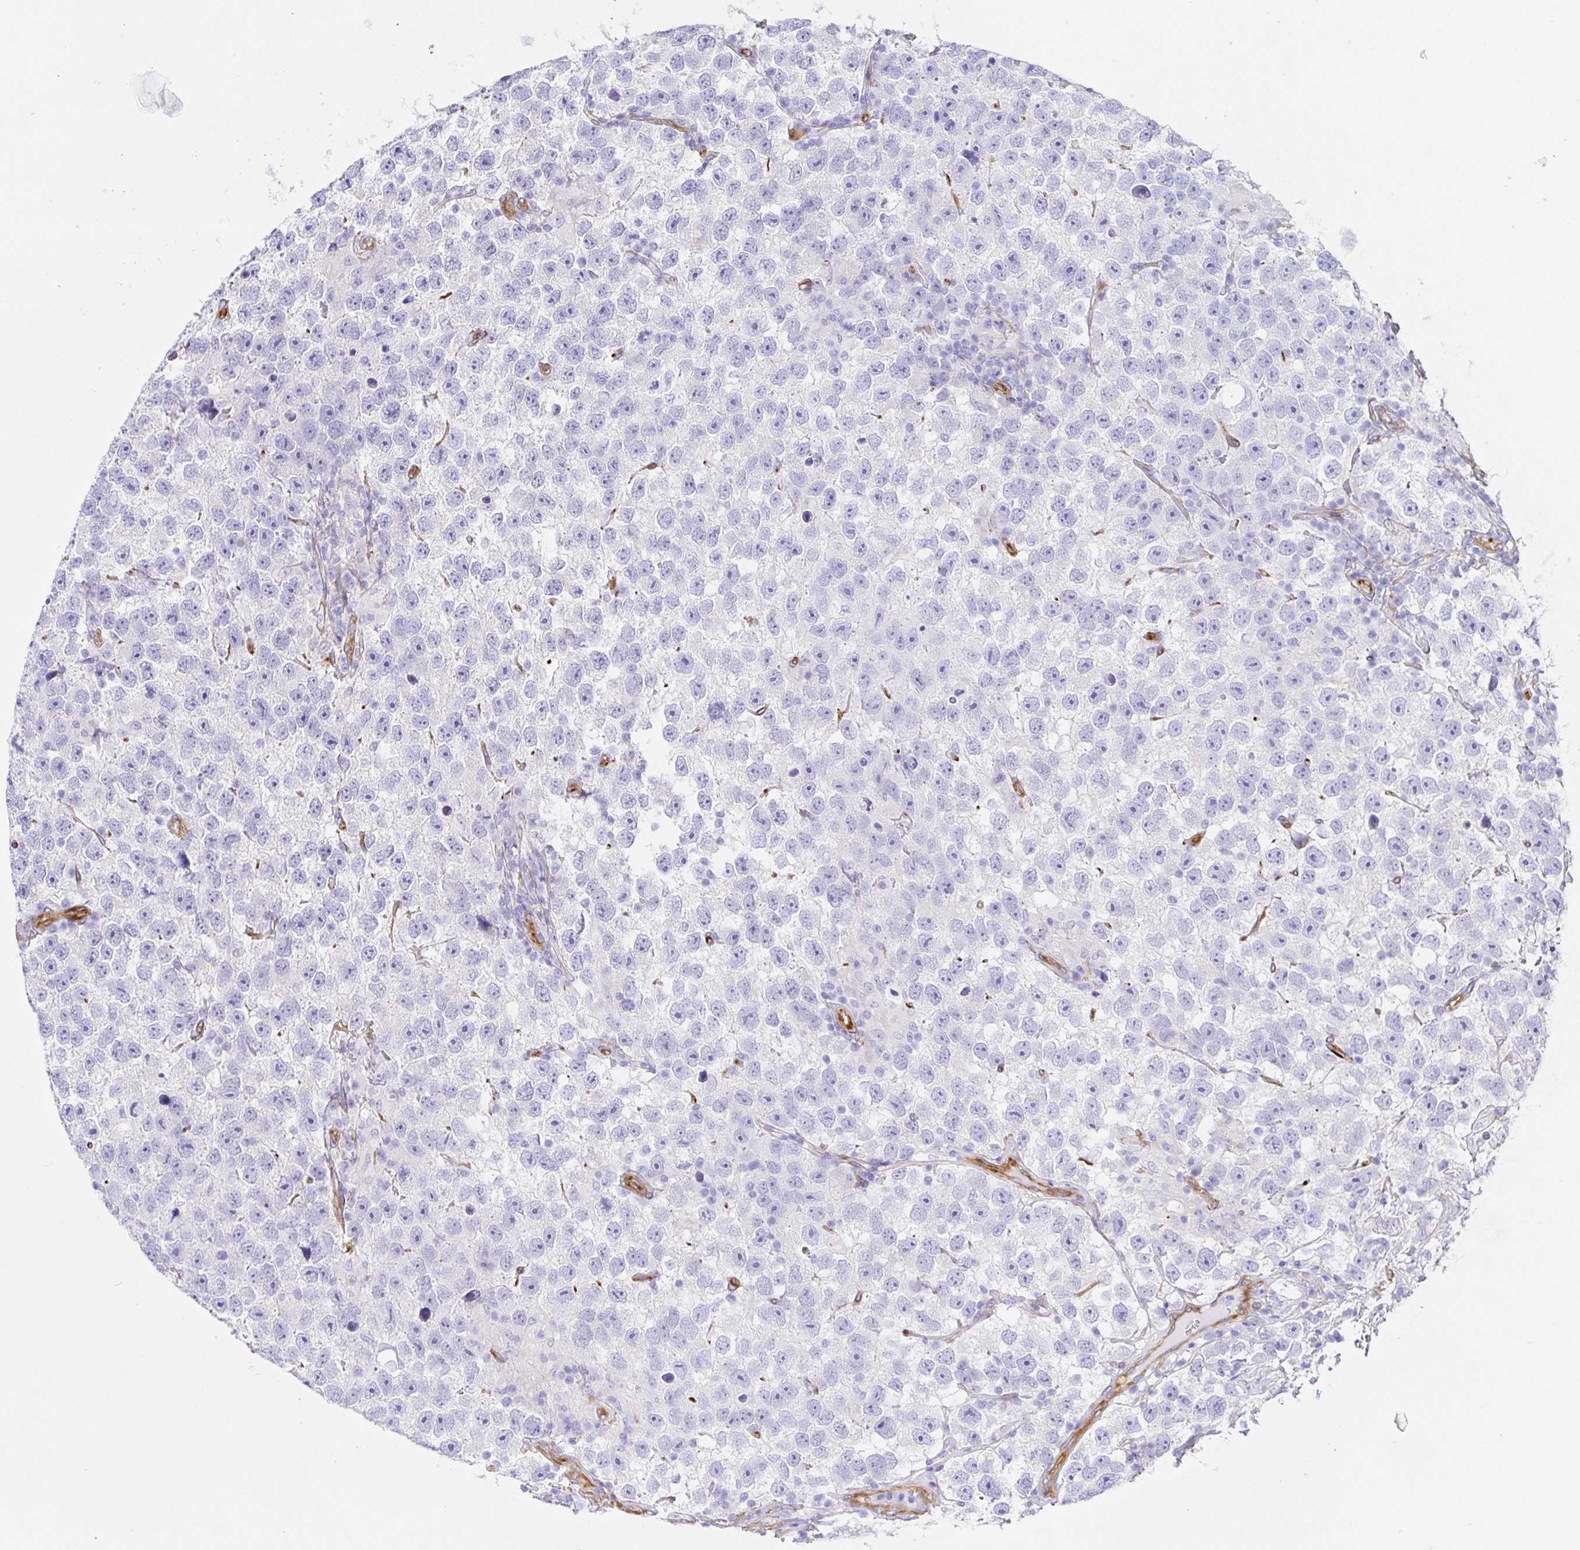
{"staining": {"intensity": "negative", "quantity": "none", "location": "none"}, "tissue": "testis cancer", "cell_type": "Tumor cells", "image_type": "cancer", "snomed": [{"axis": "morphology", "description": "Seminoma, NOS"}, {"axis": "topography", "description": "Testis"}], "caption": "High power microscopy micrograph of an immunohistochemistry micrograph of seminoma (testis), revealing no significant expression in tumor cells.", "gene": "DOCK1", "patient": {"sex": "male", "age": 26}}